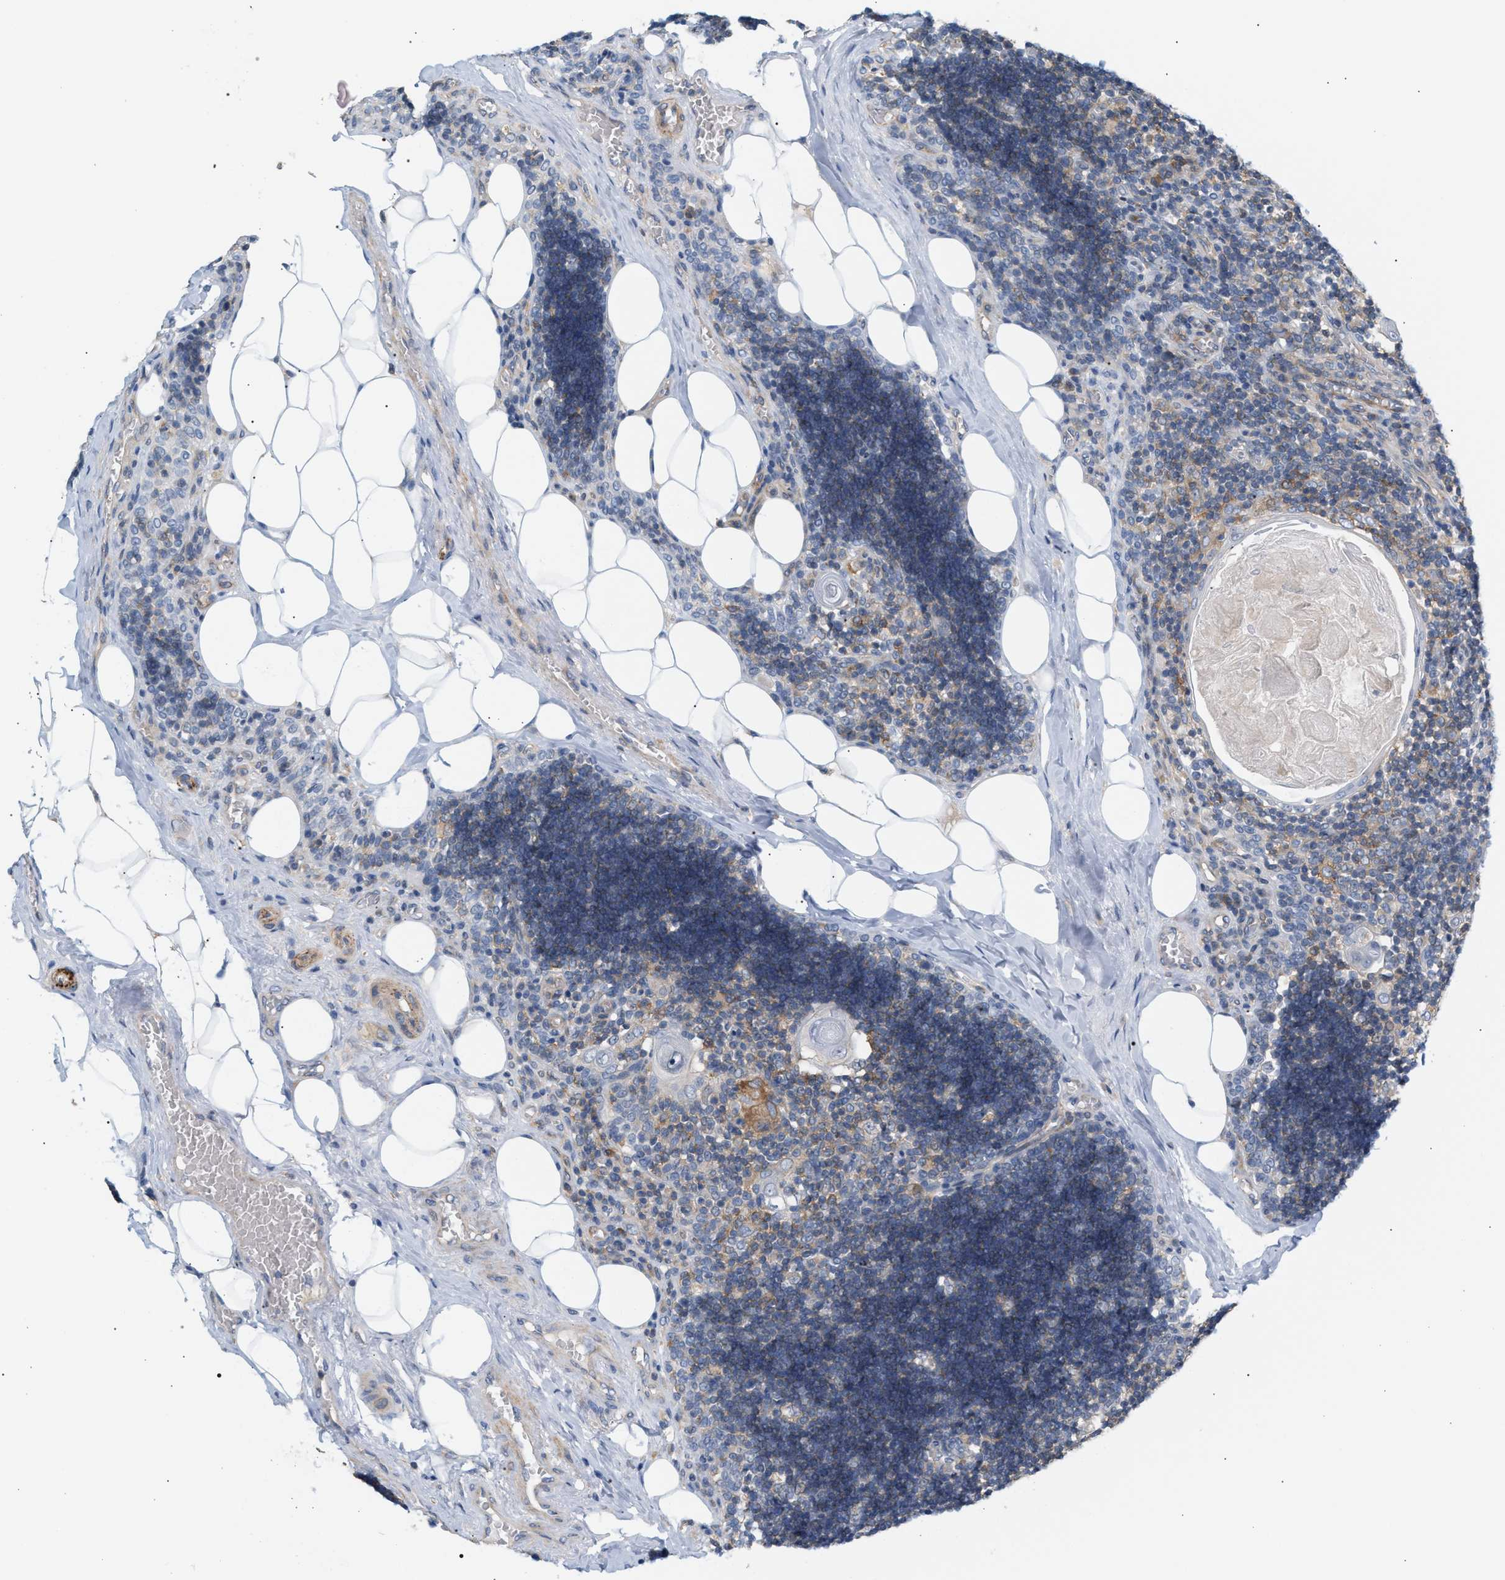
{"staining": {"intensity": "weak", "quantity": "25%-75%", "location": "cytoplasmic/membranous"}, "tissue": "lymph node", "cell_type": "Germinal center cells", "image_type": "normal", "snomed": [{"axis": "morphology", "description": "Normal tissue, NOS"}, {"axis": "topography", "description": "Lymph node"}], "caption": "Weak cytoplasmic/membranous positivity for a protein is identified in approximately 25%-75% of germinal center cells of unremarkable lymph node using IHC.", "gene": "LRCH1", "patient": {"sex": "male", "age": 33}}